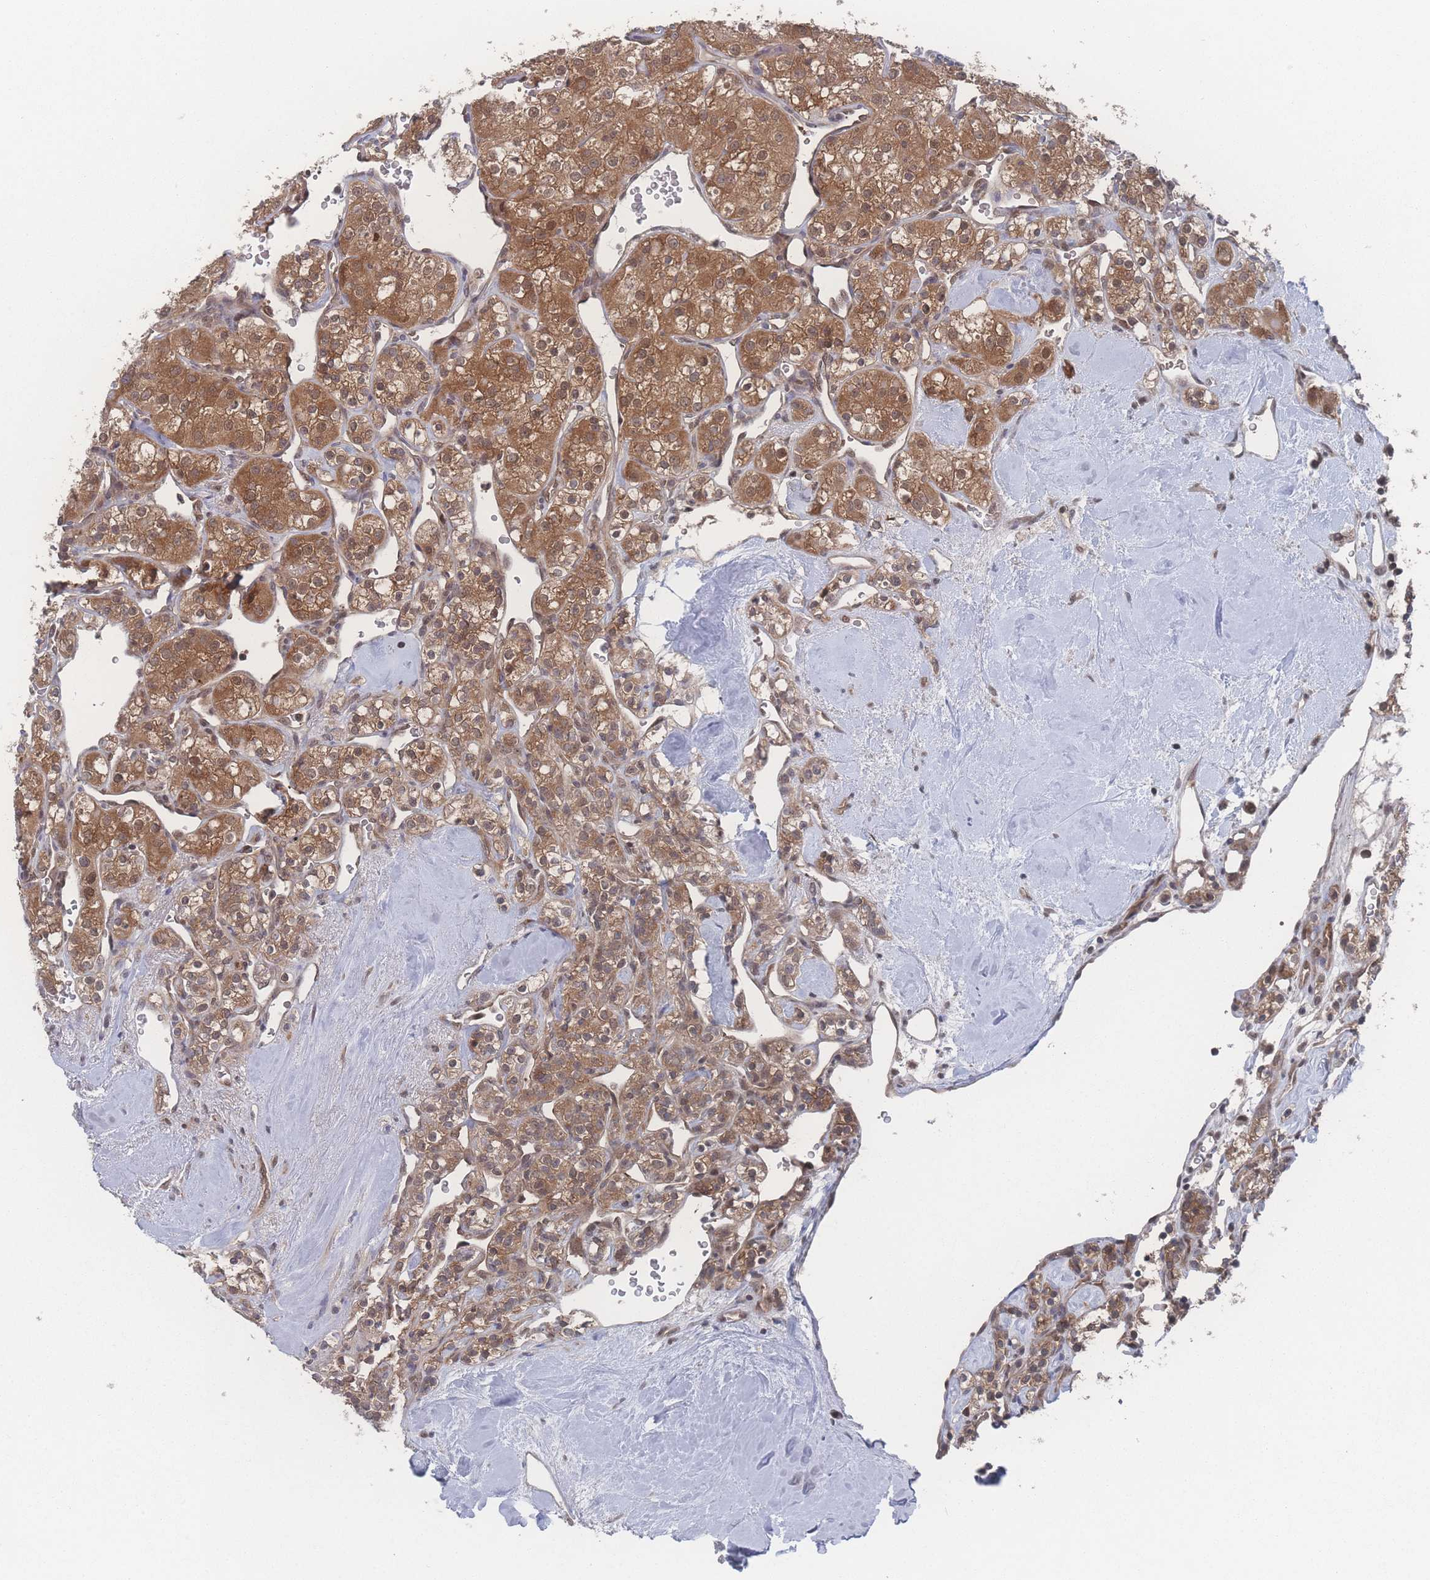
{"staining": {"intensity": "moderate", "quantity": ">75%", "location": "cytoplasmic/membranous,nuclear"}, "tissue": "renal cancer", "cell_type": "Tumor cells", "image_type": "cancer", "snomed": [{"axis": "morphology", "description": "Adenocarcinoma, NOS"}, {"axis": "topography", "description": "Kidney"}], "caption": "DAB immunohistochemical staining of human renal cancer (adenocarcinoma) displays moderate cytoplasmic/membranous and nuclear protein staining in approximately >75% of tumor cells.", "gene": "PSMA1", "patient": {"sex": "male", "age": 77}}